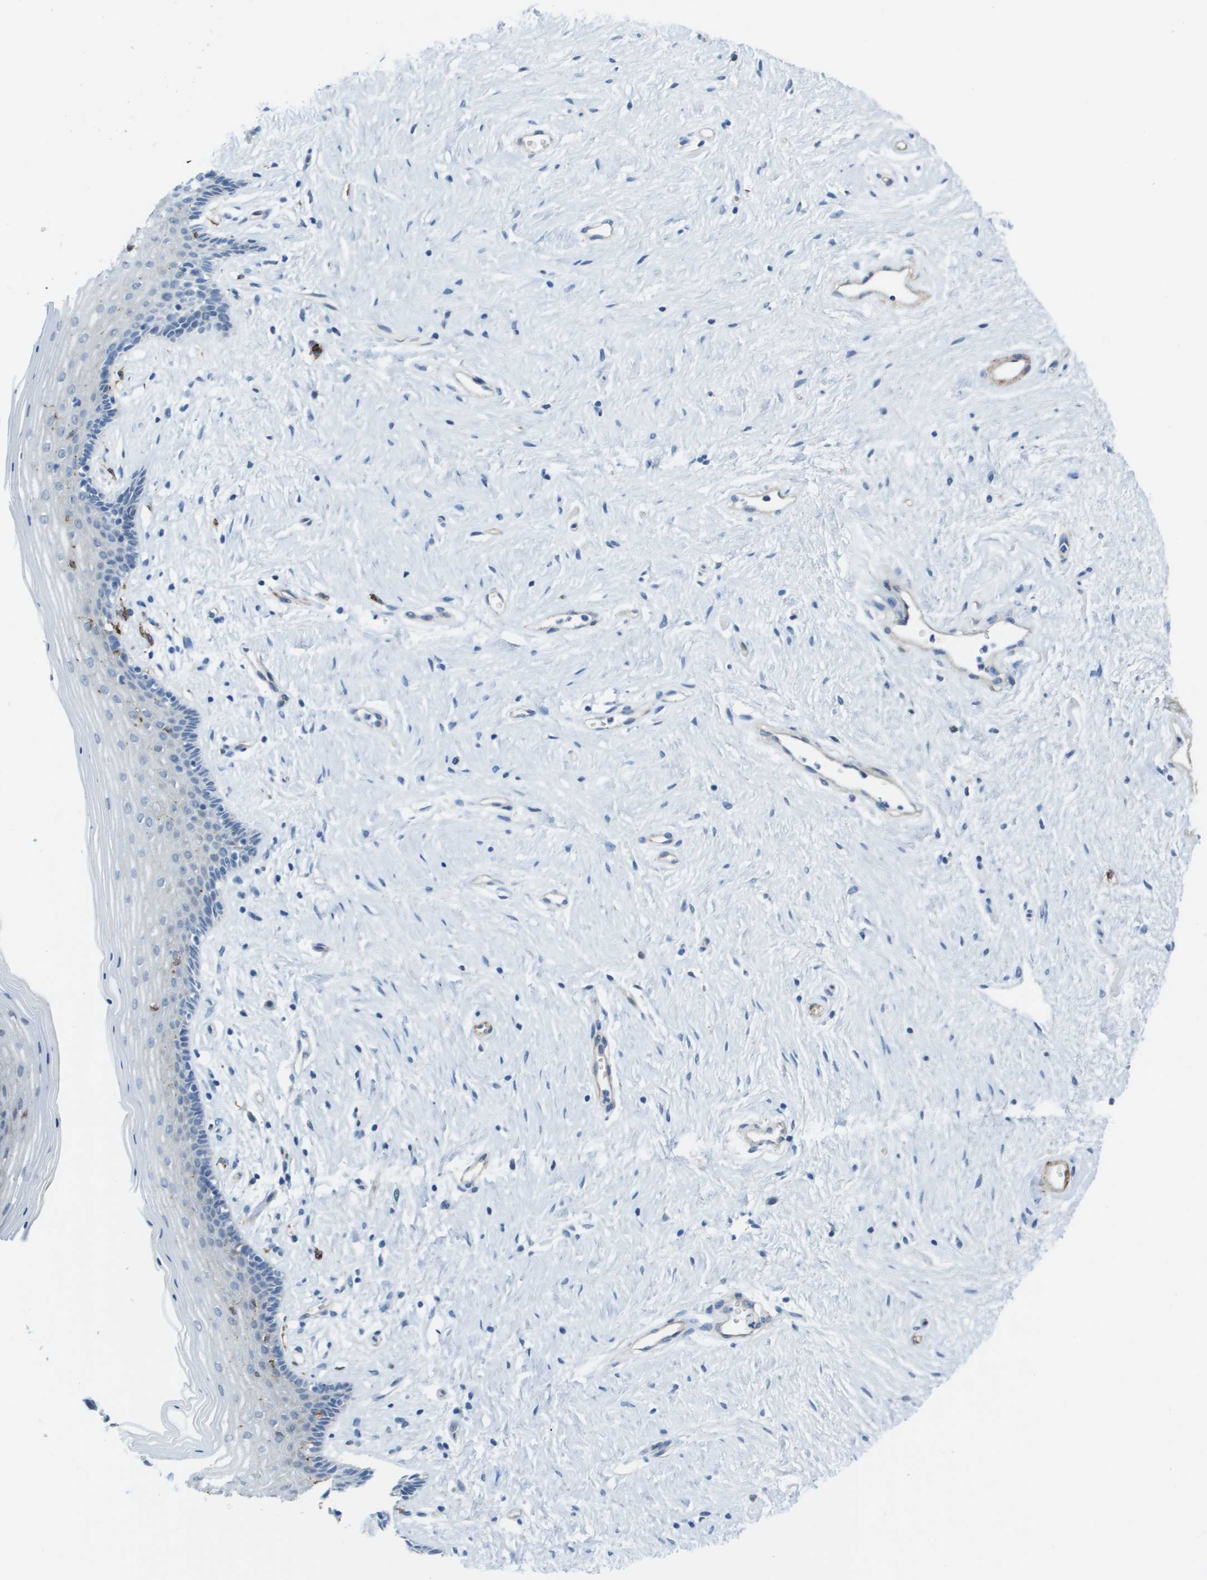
{"staining": {"intensity": "negative", "quantity": "none", "location": "none"}, "tissue": "vagina", "cell_type": "Squamous epithelial cells", "image_type": "normal", "snomed": [{"axis": "morphology", "description": "Normal tissue, NOS"}, {"axis": "topography", "description": "Vagina"}], "caption": "Immunohistochemical staining of unremarkable human vagina shows no significant expression in squamous epithelial cells. (DAB immunohistochemistry (IHC), high magnification).", "gene": "ZBTB43", "patient": {"sex": "female", "age": 44}}